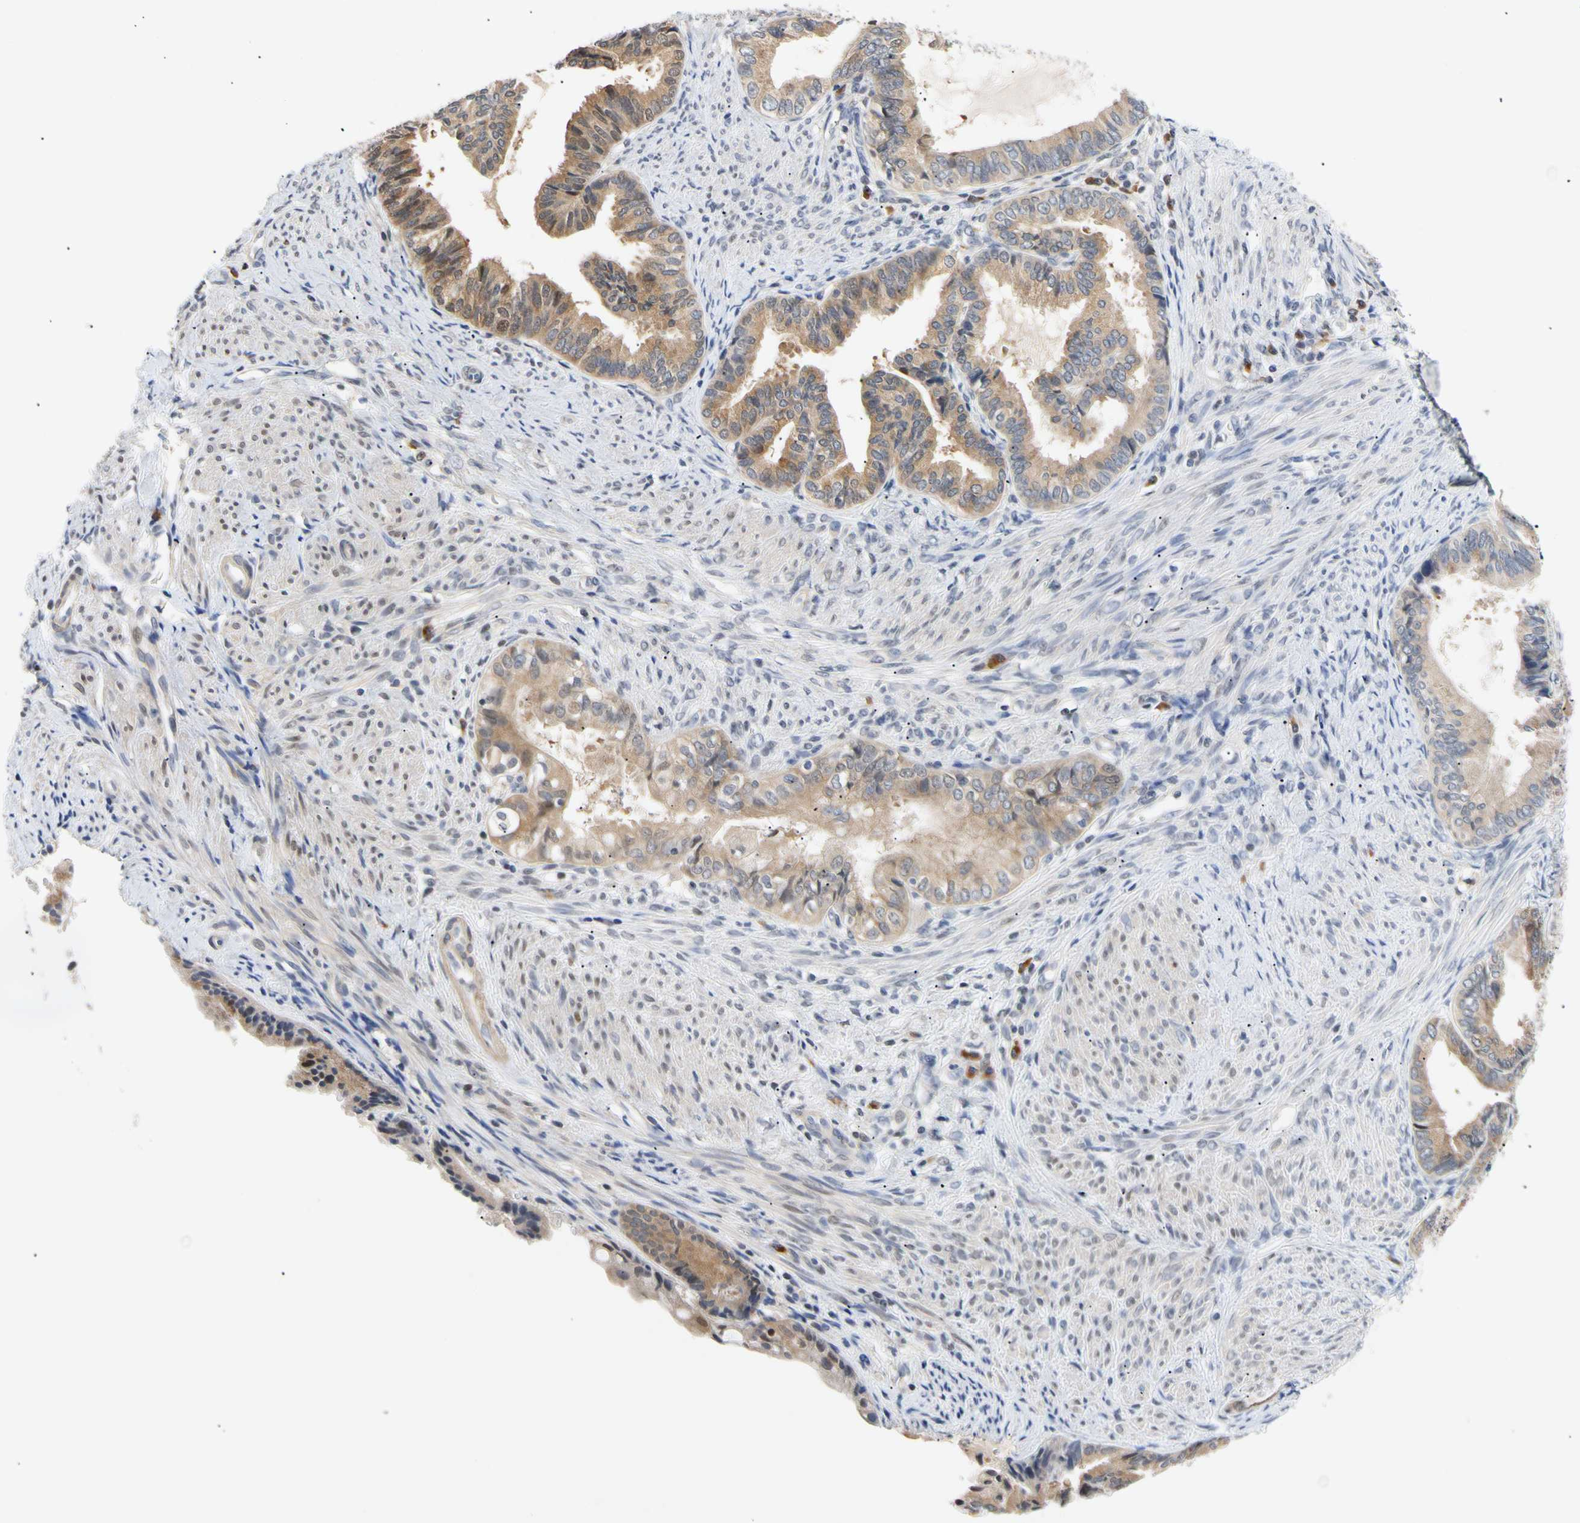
{"staining": {"intensity": "moderate", "quantity": ">75%", "location": "cytoplasmic/membranous"}, "tissue": "endometrial cancer", "cell_type": "Tumor cells", "image_type": "cancer", "snomed": [{"axis": "morphology", "description": "Adenocarcinoma, NOS"}, {"axis": "topography", "description": "Endometrium"}], "caption": "A brown stain highlights moderate cytoplasmic/membranous expression of a protein in endometrial cancer tumor cells.", "gene": "SEC23B", "patient": {"sex": "female", "age": 86}}